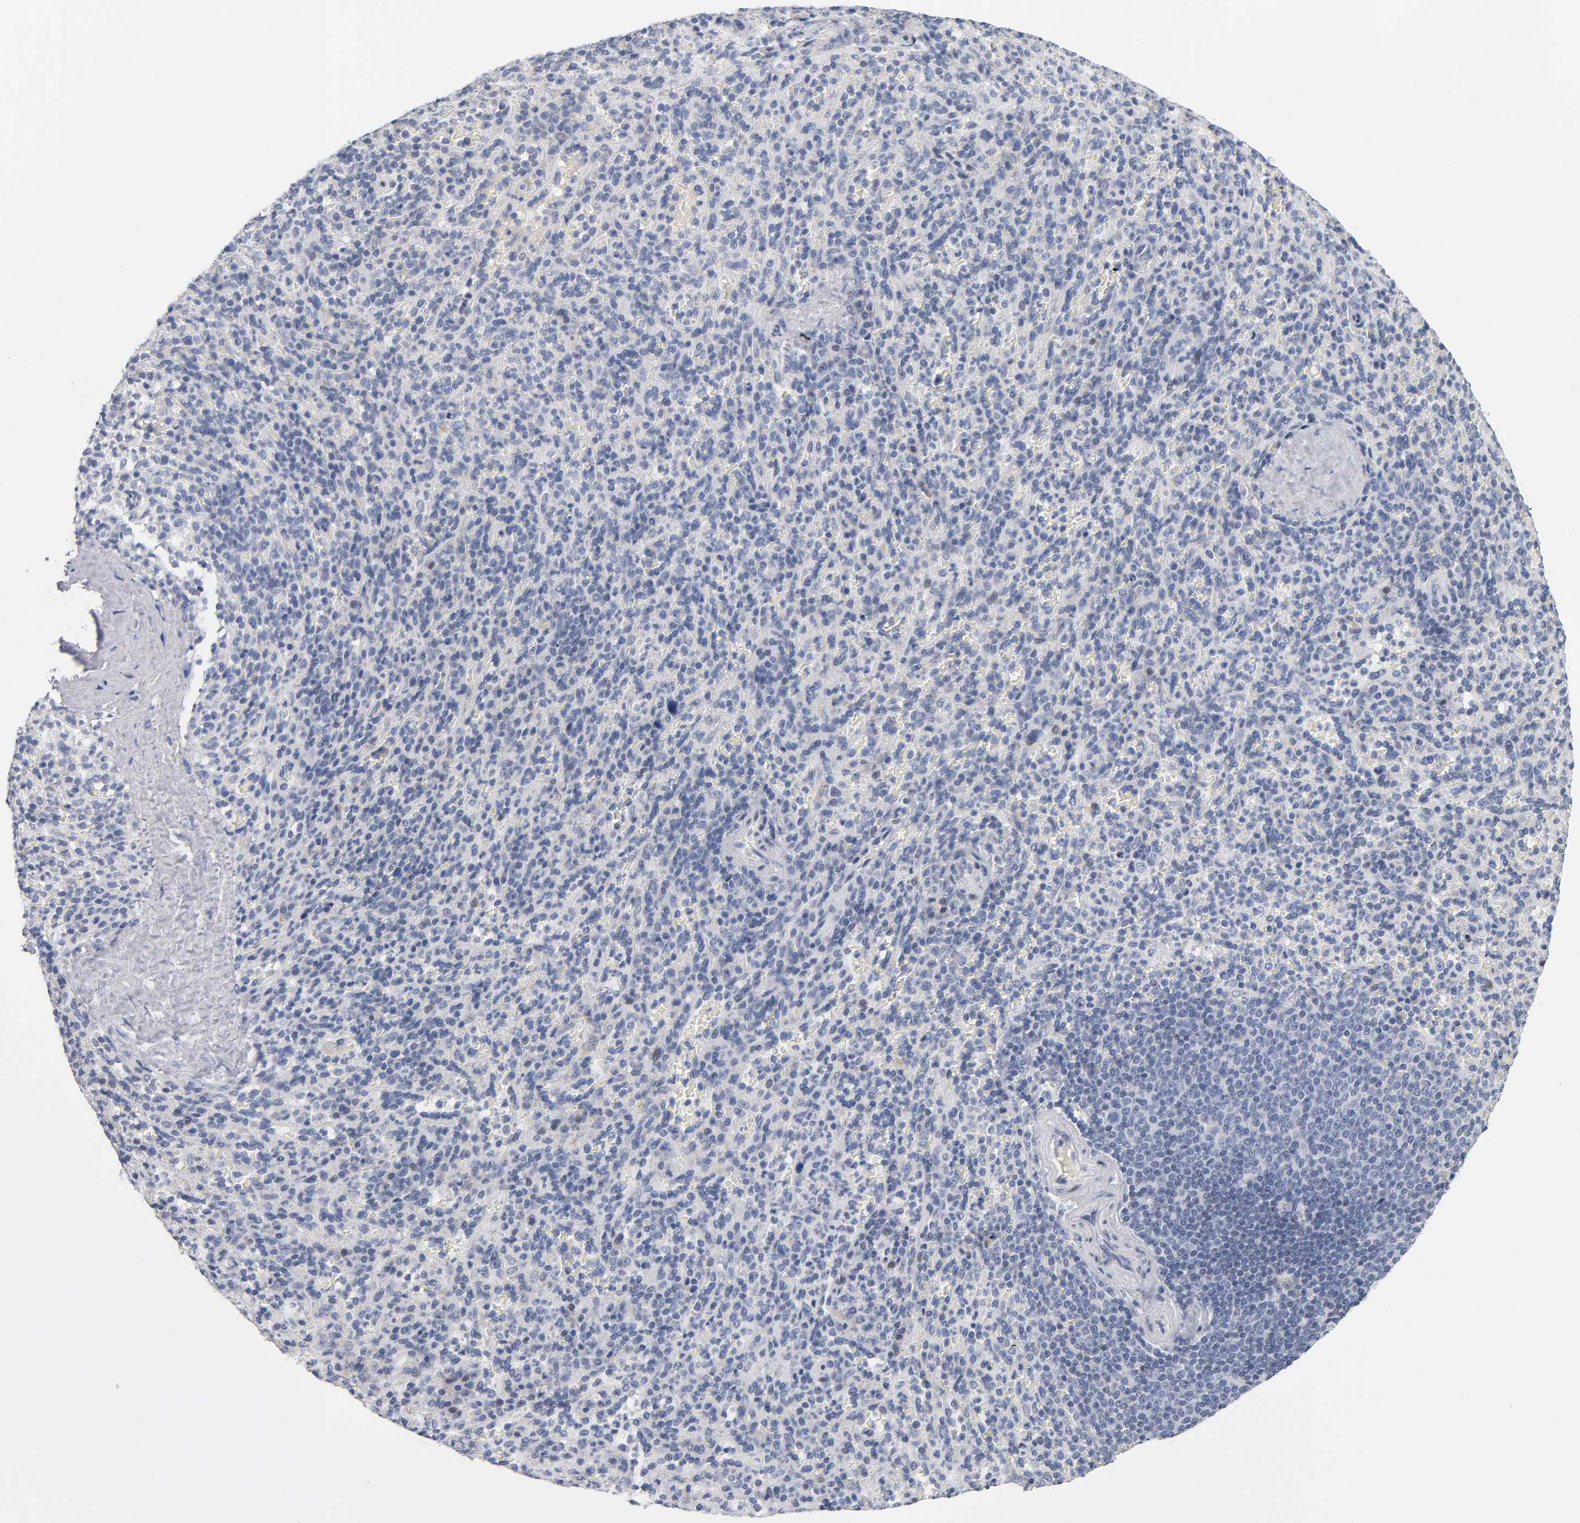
{"staining": {"intensity": "moderate", "quantity": "25%-75%", "location": "nuclear"}, "tissue": "spleen", "cell_type": "Cells in red pulp", "image_type": "normal", "snomed": [{"axis": "morphology", "description": "Normal tissue, NOS"}, {"axis": "topography", "description": "Spleen"}], "caption": "Immunohistochemistry of unremarkable human spleen exhibits medium levels of moderate nuclear positivity in about 25%-75% of cells in red pulp. Using DAB (3,3'-diaminobenzidine) (brown) and hematoxylin (blue) stains, captured at high magnification using brightfield microscopy.", "gene": "SP3", "patient": {"sex": "male", "age": 36}}